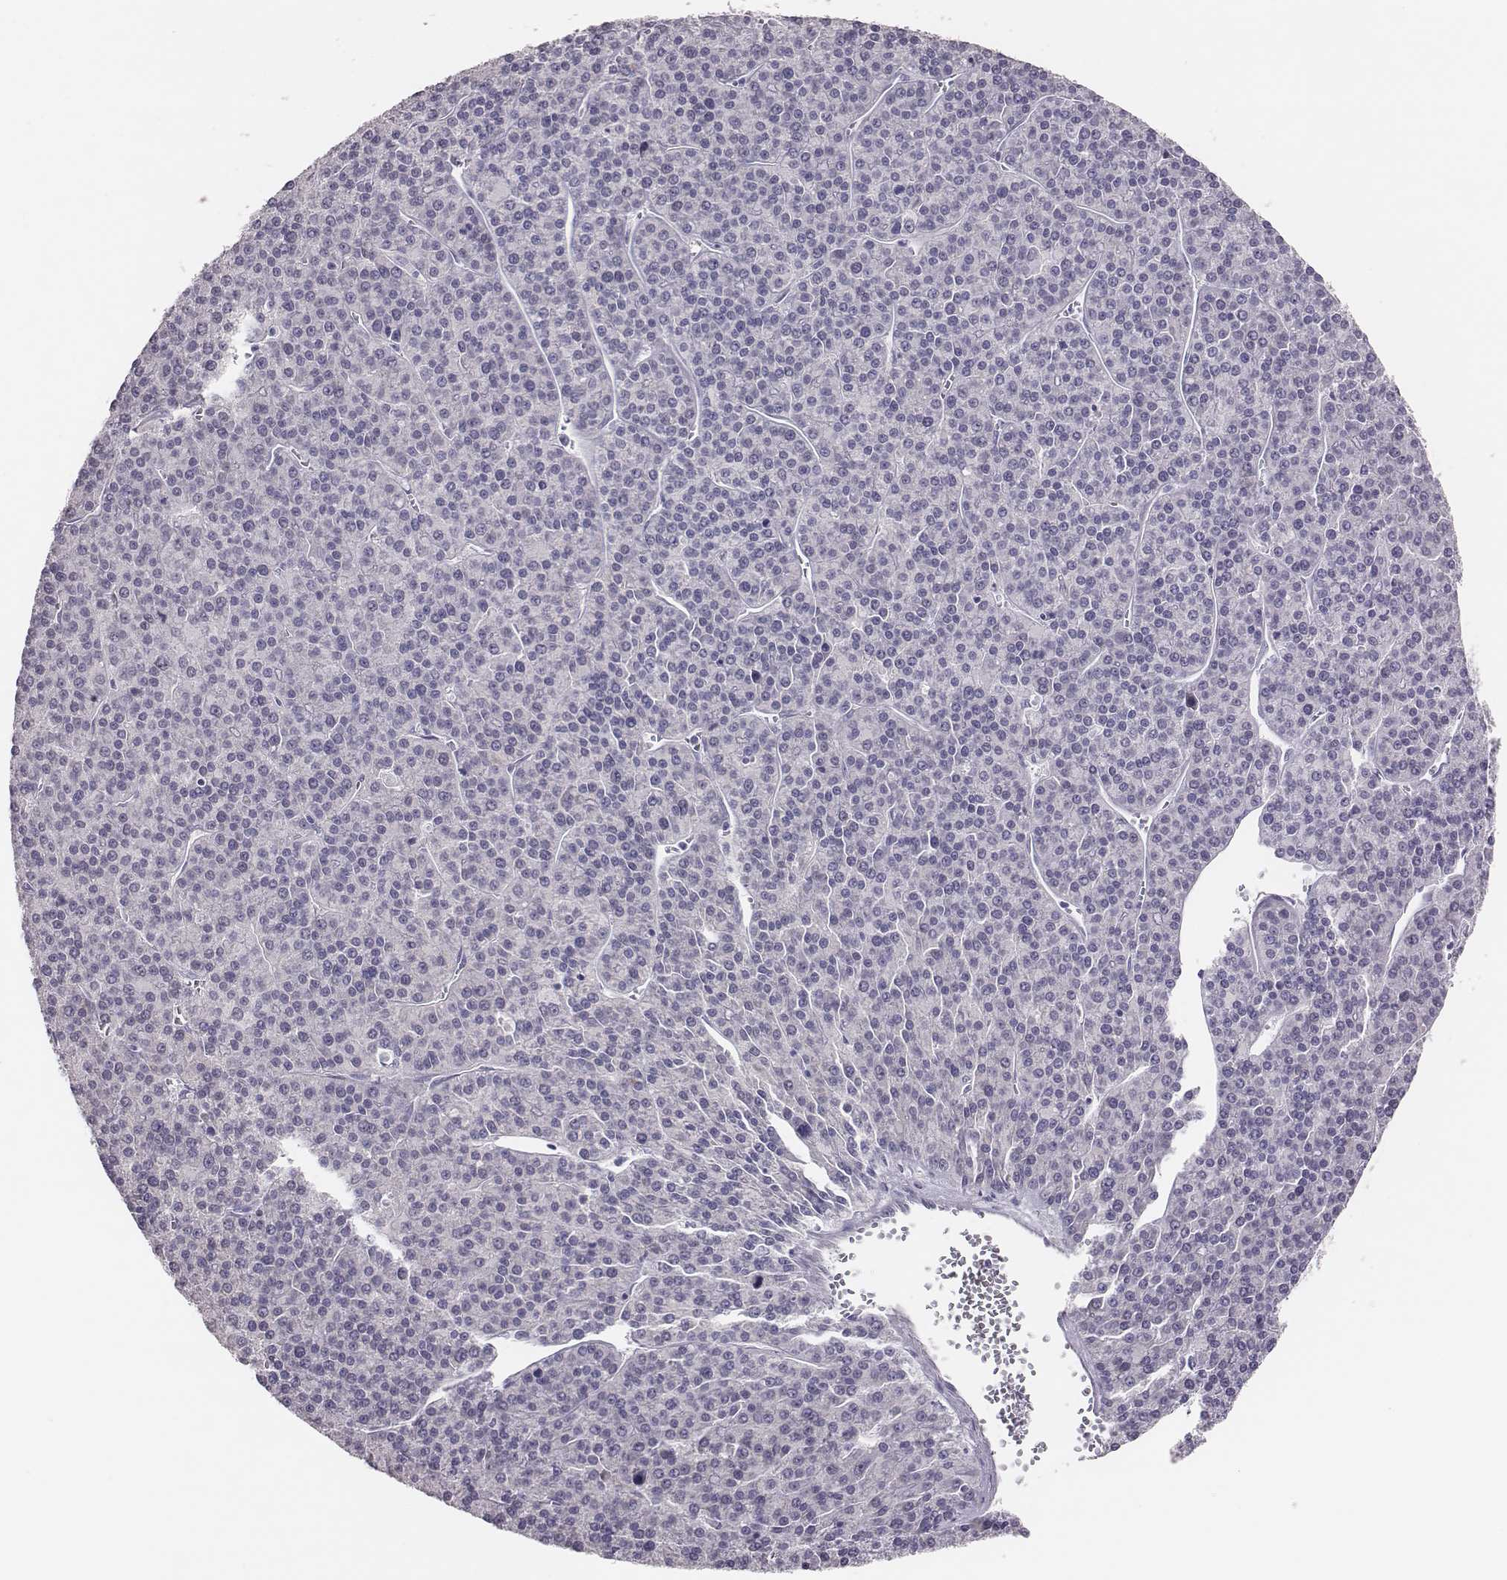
{"staining": {"intensity": "negative", "quantity": "none", "location": "none"}, "tissue": "liver cancer", "cell_type": "Tumor cells", "image_type": "cancer", "snomed": [{"axis": "morphology", "description": "Carcinoma, Hepatocellular, NOS"}, {"axis": "topography", "description": "Liver"}], "caption": "Tumor cells show no significant protein staining in liver hepatocellular carcinoma.", "gene": "PBK", "patient": {"sex": "female", "age": 58}}